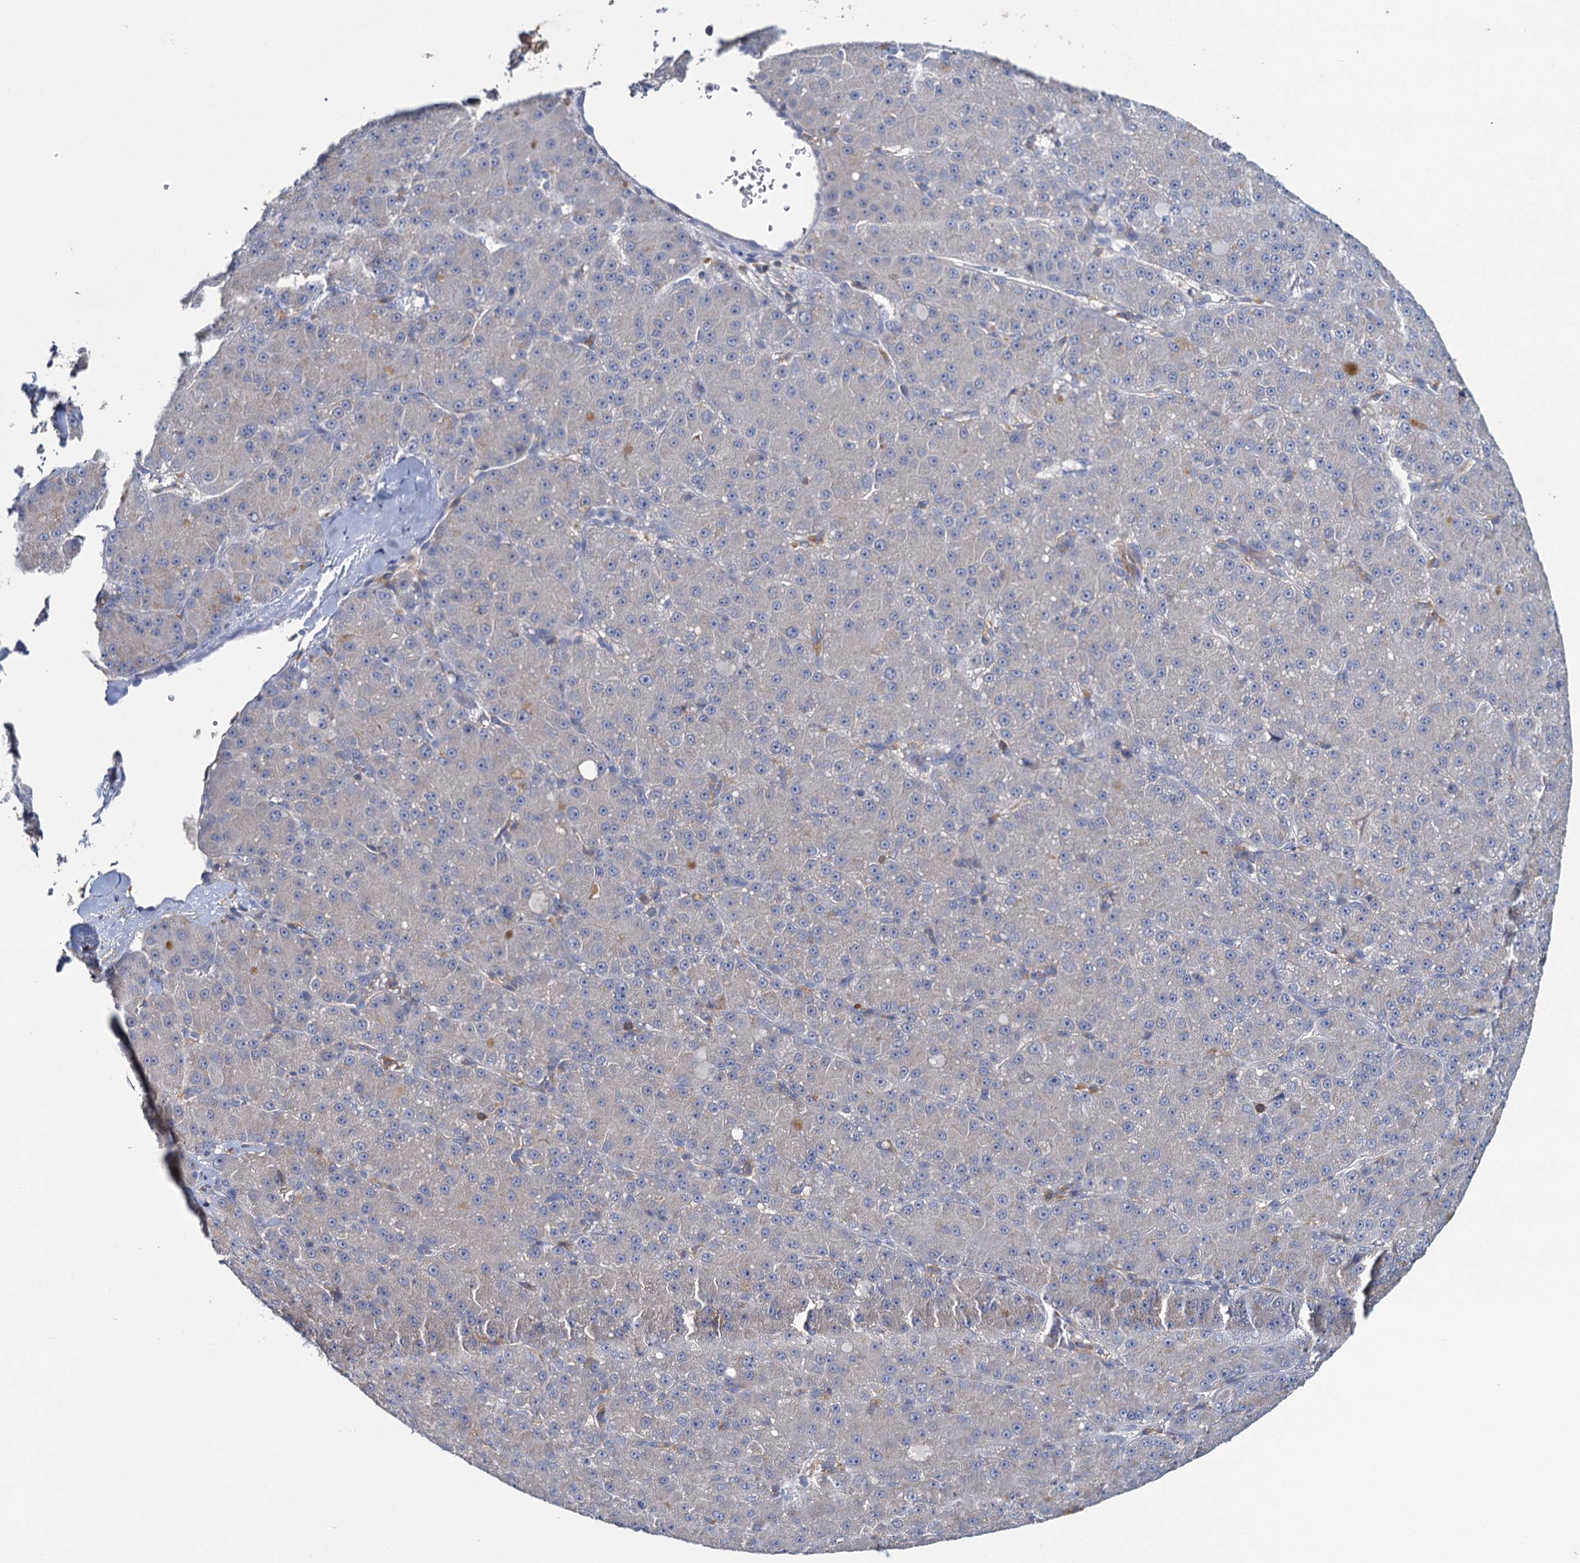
{"staining": {"intensity": "negative", "quantity": "none", "location": "none"}, "tissue": "liver cancer", "cell_type": "Tumor cells", "image_type": "cancer", "snomed": [{"axis": "morphology", "description": "Carcinoma, Hepatocellular, NOS"}, {"axis": "topography", "description": "Liver"}], "caption": "This is a photomicrograph of immunohistochemistry (IHC) staining of liver cancer, which shows no staining in tumor cells.", "gene": "FGFR2", "patient": {"sex": "male", "age": 67}}